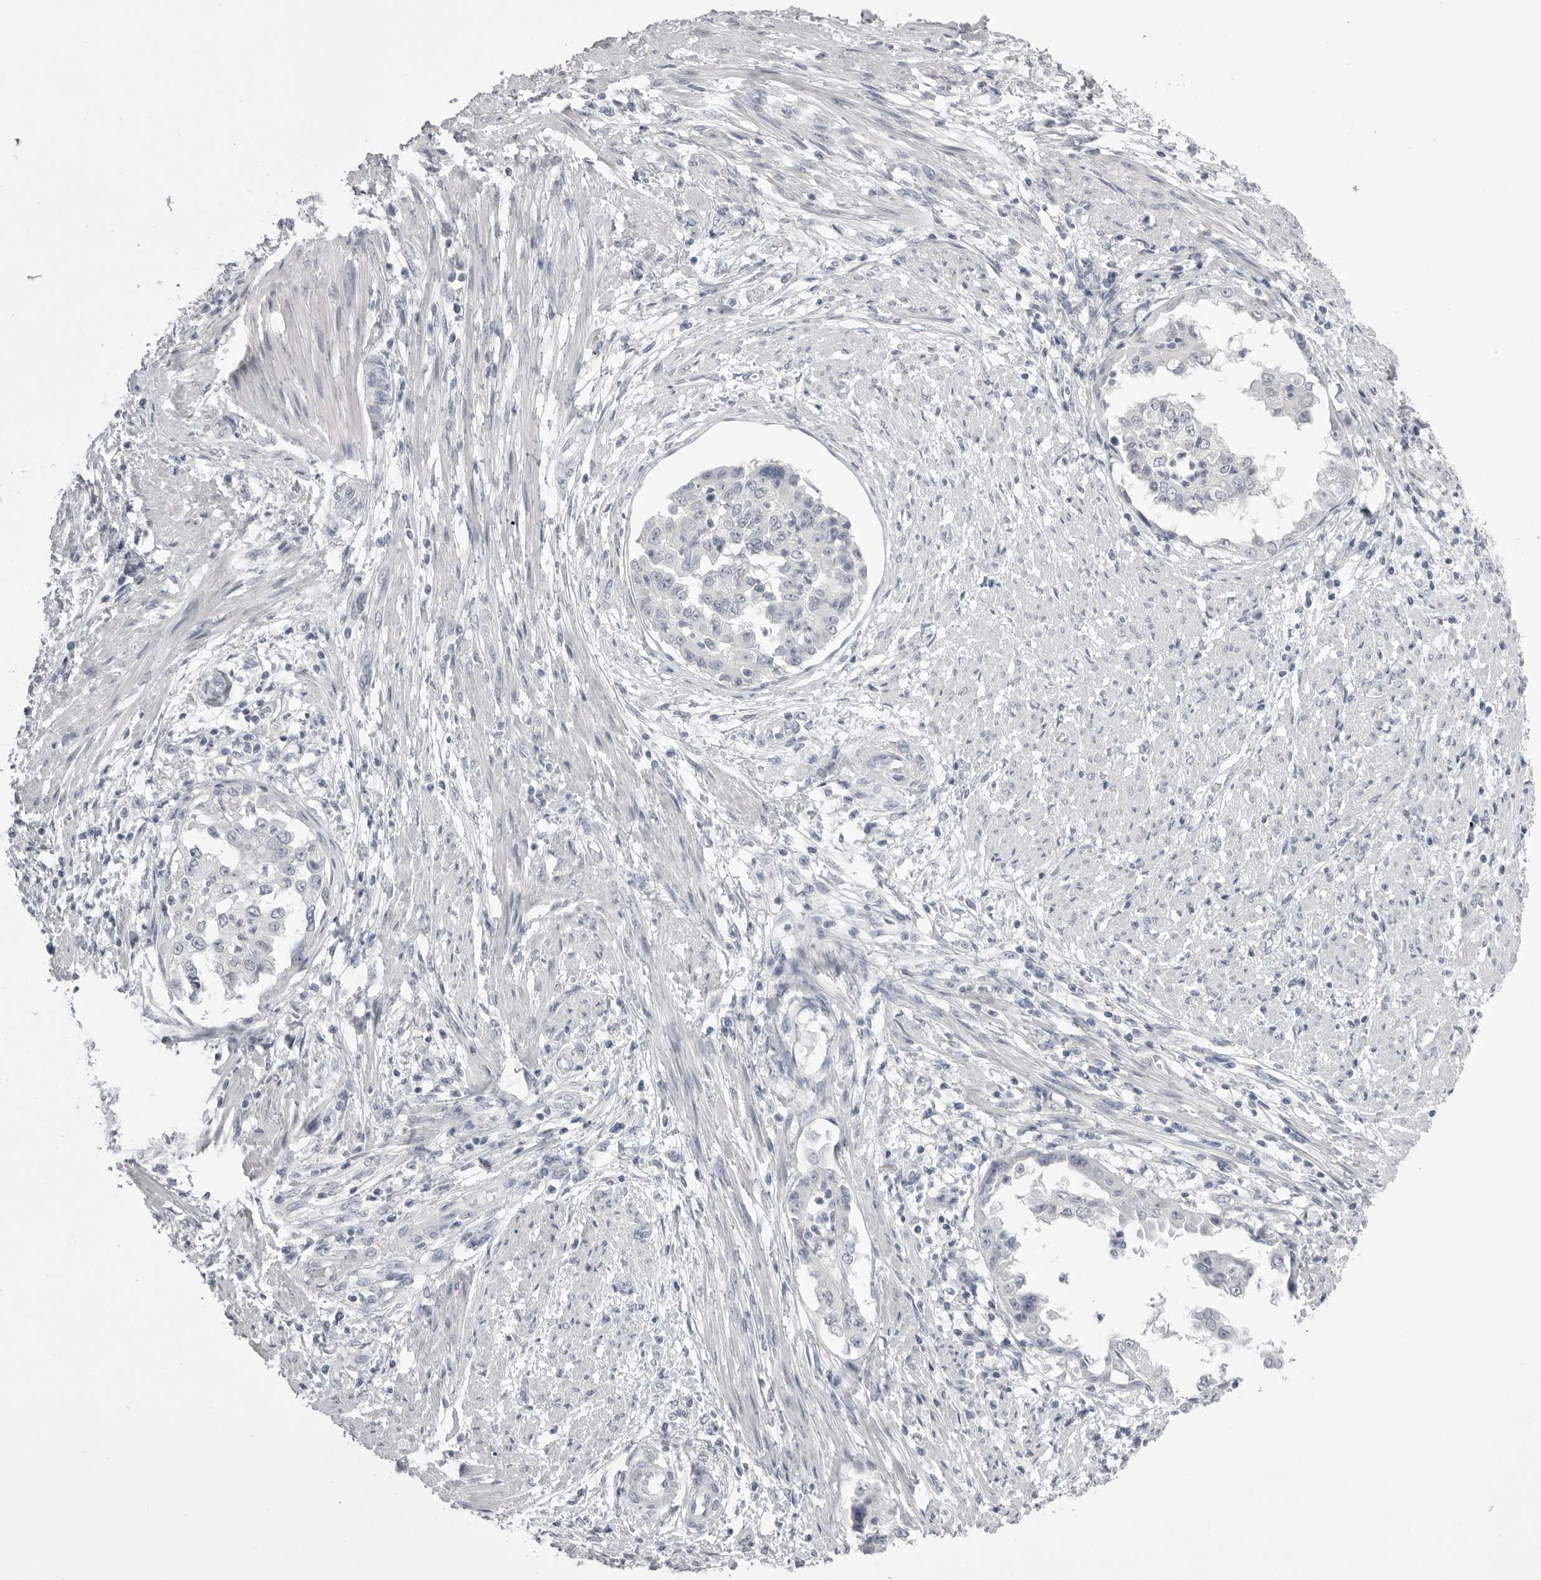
{"staining": {"intensity": "negative", "quantity": "none", "location": "none"}, "tissue": "endometrial cancer", "cell_type": "Tumor cells", "image_type": "cancer", "snomed": [{"axis": "morphology", "description": "Adenocarcinoma, NOS"}, {"axis": "topography", "description": "Endometrium"}], "caption": "DAB immunohistochemical staining of endometrial cancer (adenocarcinoma) reveals no significant staining in tumor cells.", "gene": "CPB1", "patient": {"sex": "female", "age": 85}}